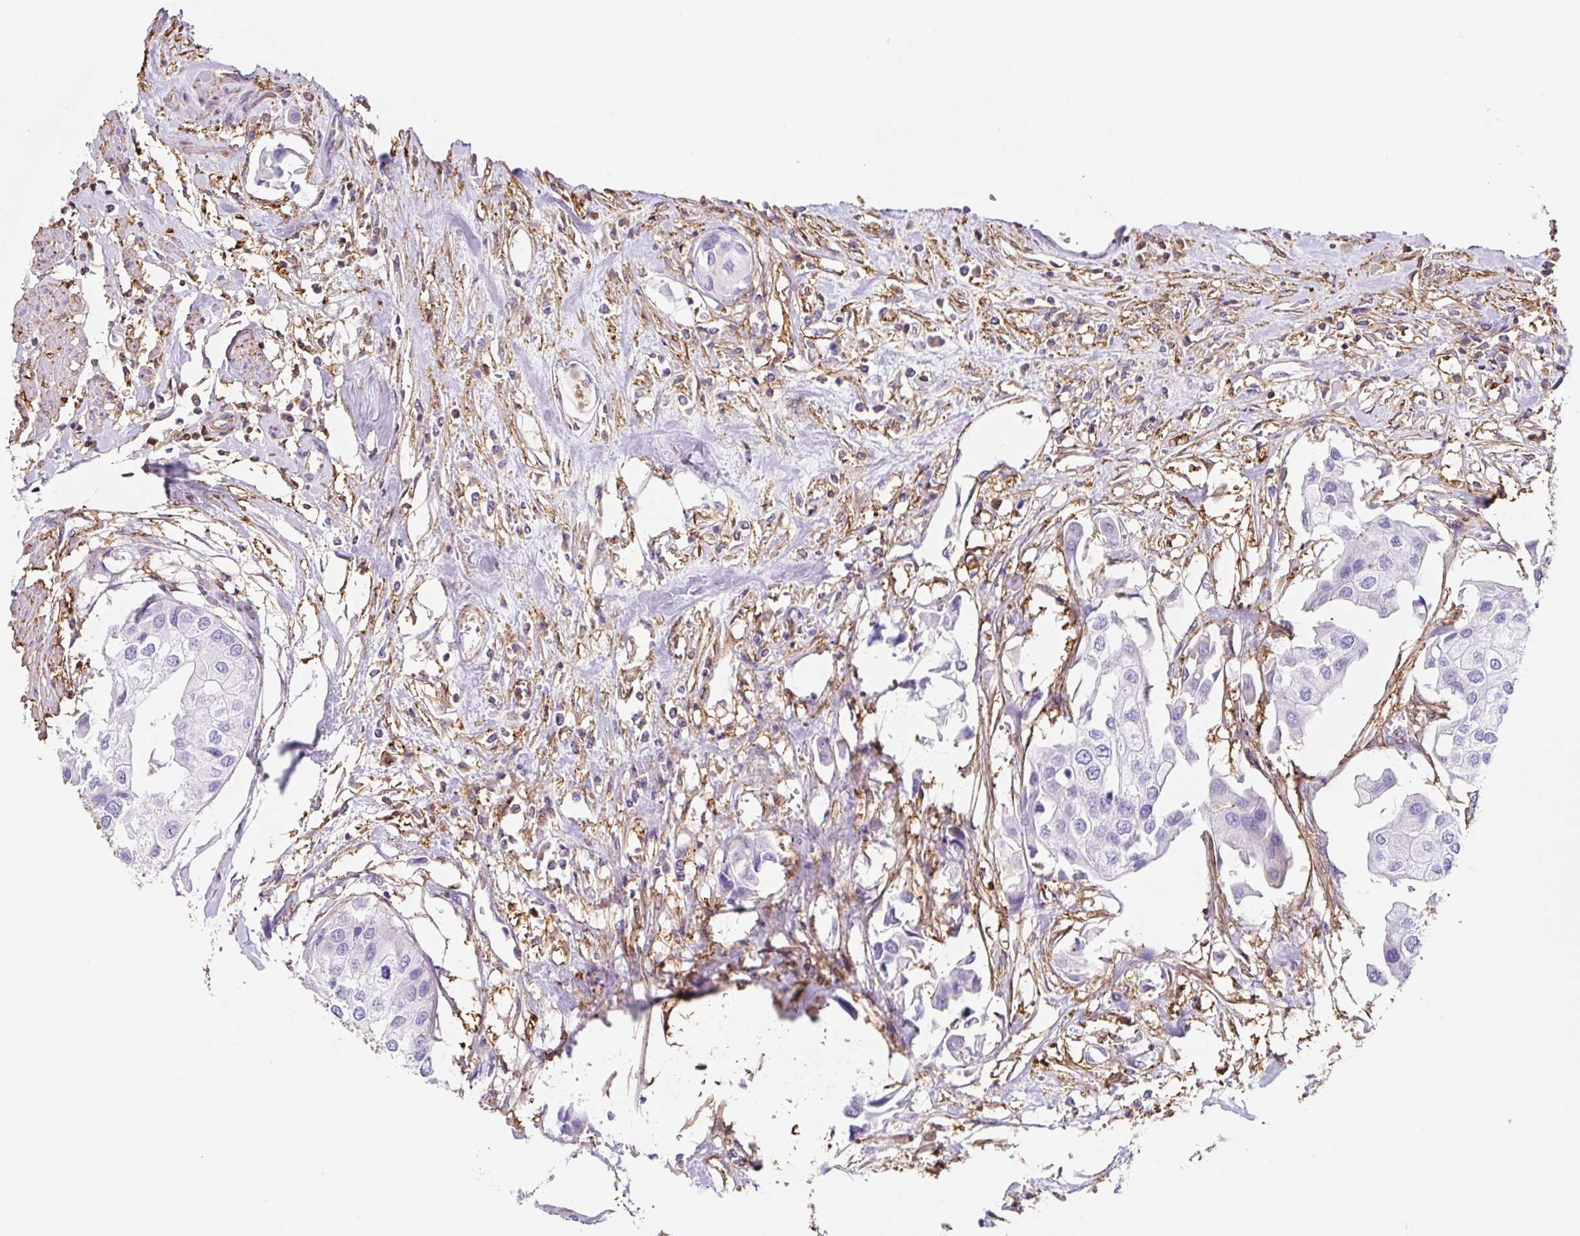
{"staining": {"intensity": "negative", "quantity": "none", "location": "none"}, "tissue": "urothelial cancer", "cell_type": "Tumor cells", "image_type": "cancer", "snomed": [{"axis": "morphology", "description": "Urothelial carcinoma, High grade"}, {"axis": "topography", "description": "Urinary bladder"}], "caption": "IHC photomicrograph of neoplastic tissue: urothelial carcinoma (high-grade) stained with DAB (3,3'-diaminobenzidine) demonstrates no significant protein expression in tumor cells.", "gene": "MTTP", "patient": {"sex": "male", "age": 64}}